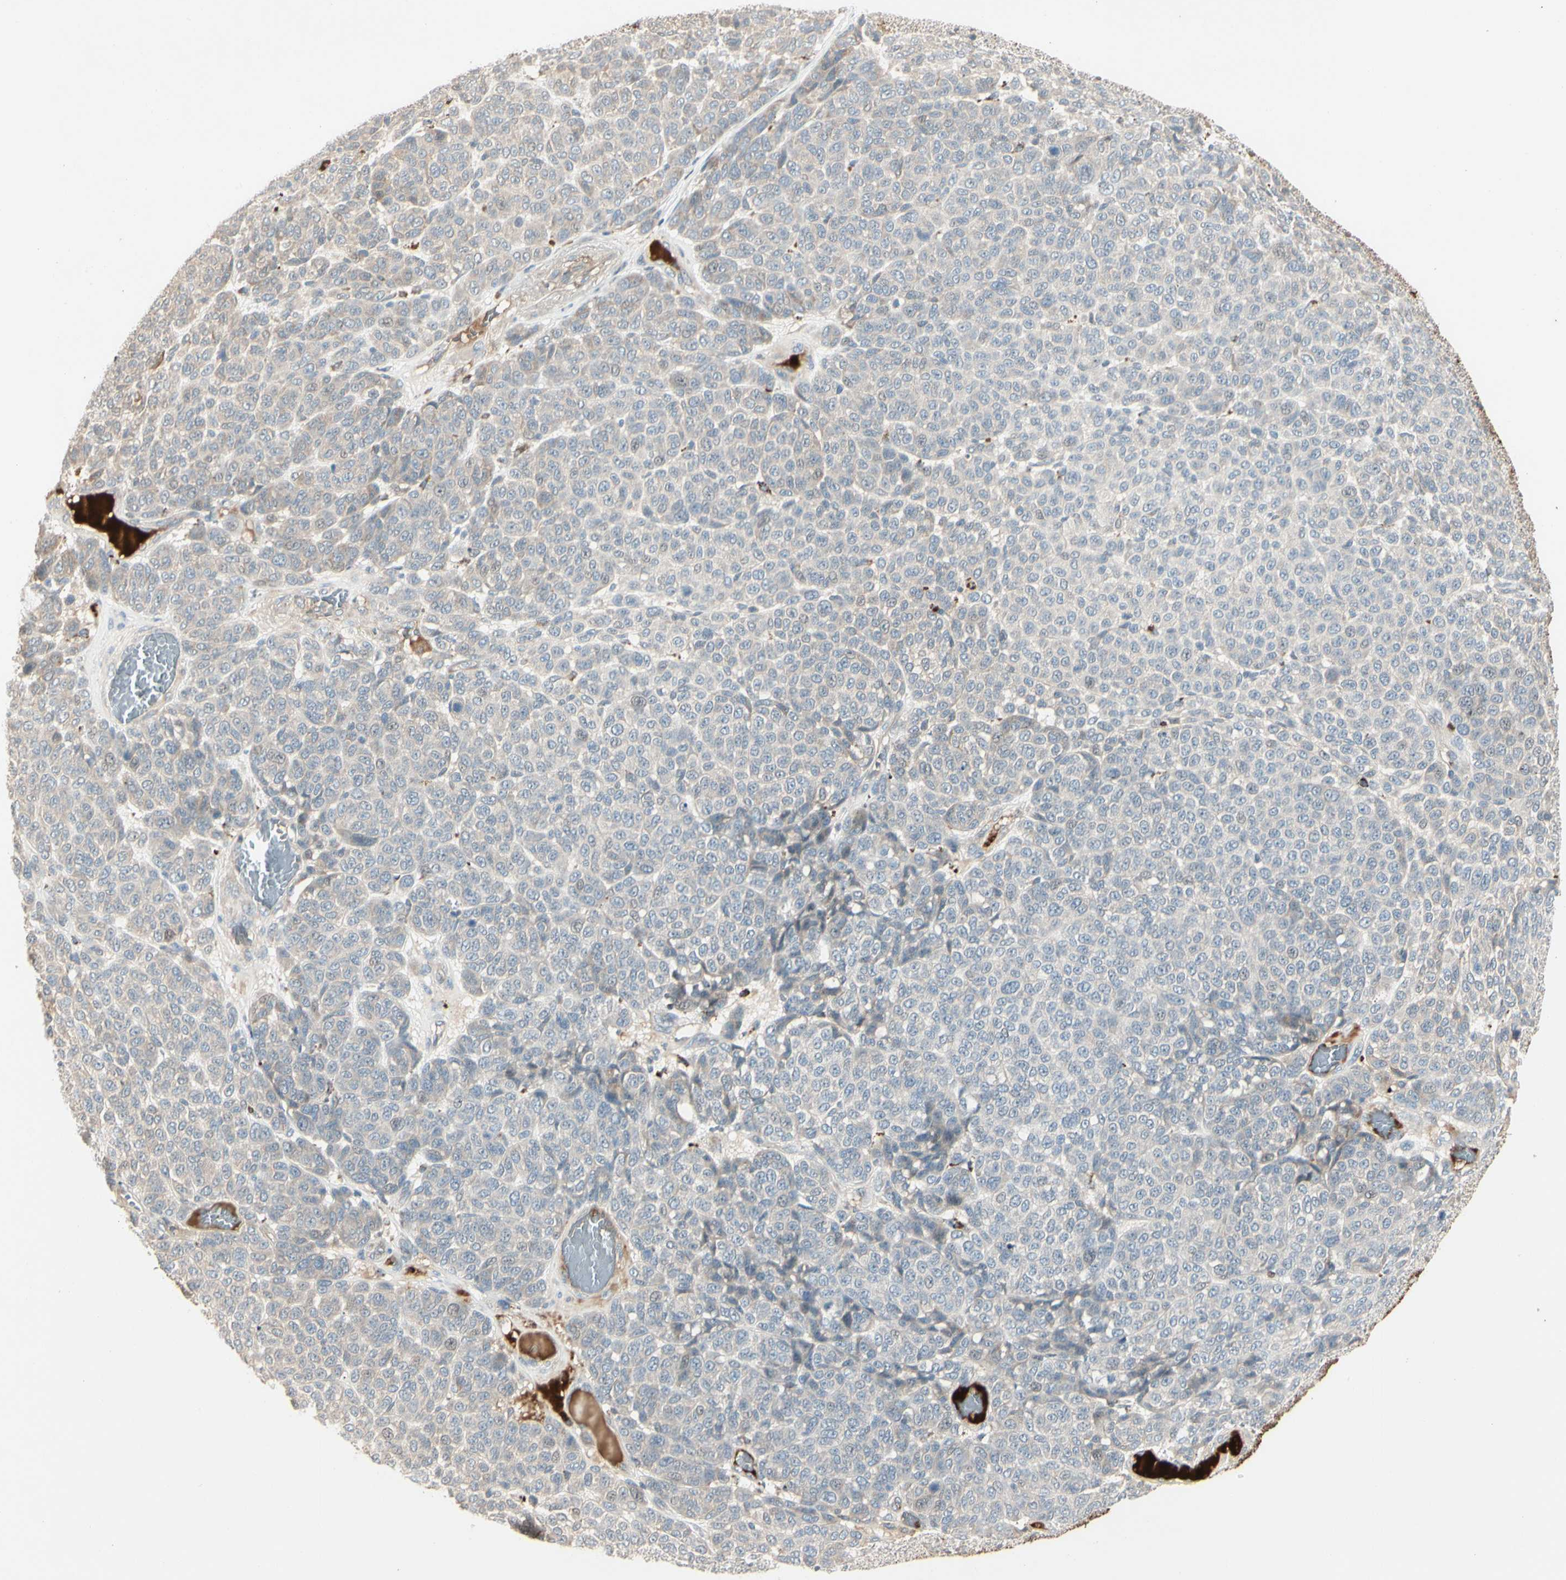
{"staining": {"intensity": "weak", "quantity": "<25%", "location": "cytoplasmic/membranous"}, "tissue": "melanoma", "cell_type": "Tumor cells", "image_type": "cancer", "snomed": [{"axis": "morphology", "description": "Malignant melanoma, NOS"}, {"axis": "topography", "description": "Skin"}], "caption": "Malignant melanoma stained for a protein using immunohistochemistry (IHC) demonstrates no positivity tumor cells.", "gene": "SKIL", "patient": {"sex": "male", "age": 64}}